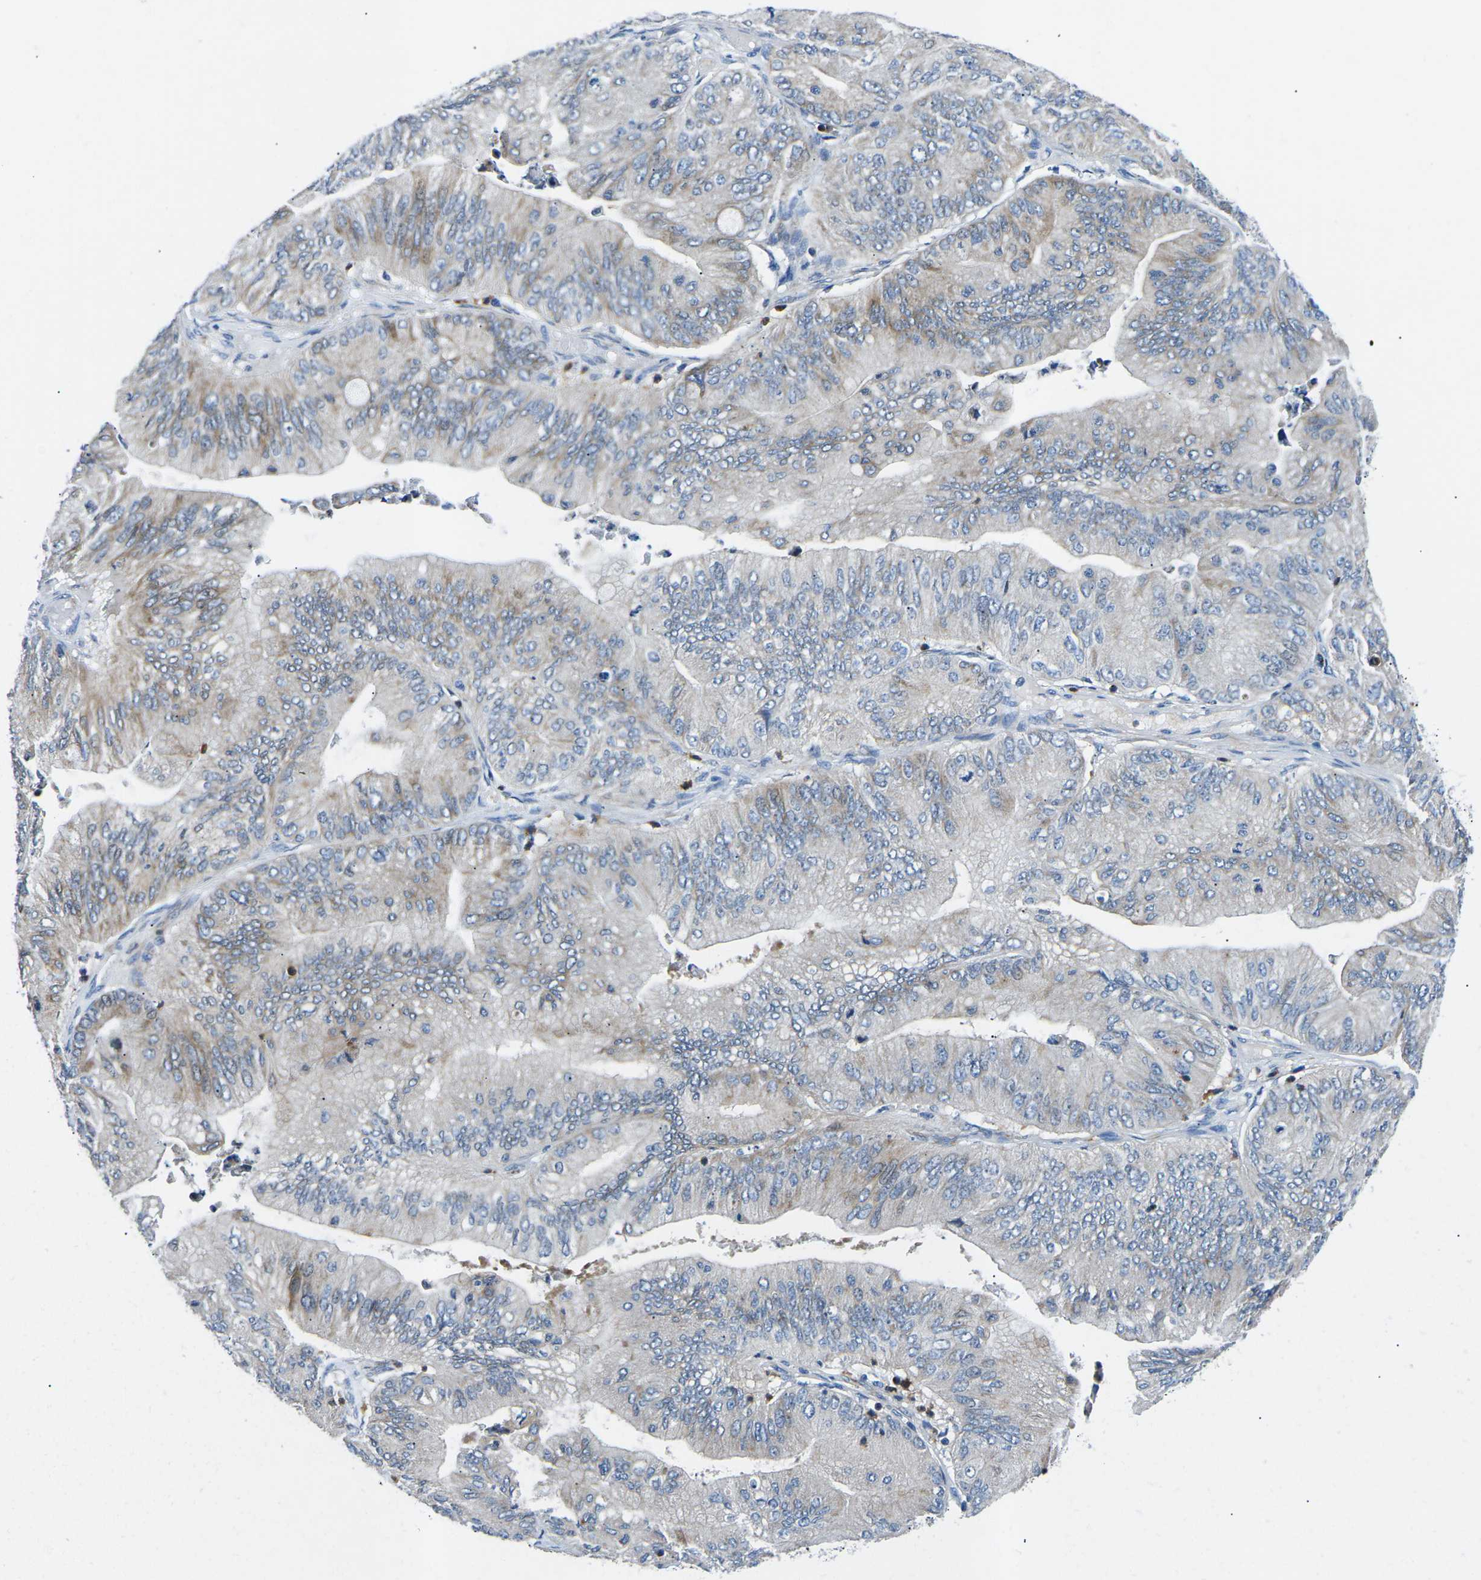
{"staining": {"intensity": "weak", "quantity": "<25%", "location": "cytoplasmic/membranous"}, "tissue": "ovarian cancer", "cell_type": "Tumor cells", "image_type": "cancer", "snomed": [{"axis": "morphology", "description": "Cystadenocarcinoma, mucinous, NOS"}, {"axis": "topography", "description": "Ovary"}], "caption": "Tumor cells are negative for protein expression in human mucinous cystadenocarcinoma (ovarian).", "gene": "MC4R", "patient": {"sex": "female", "age": 61}}